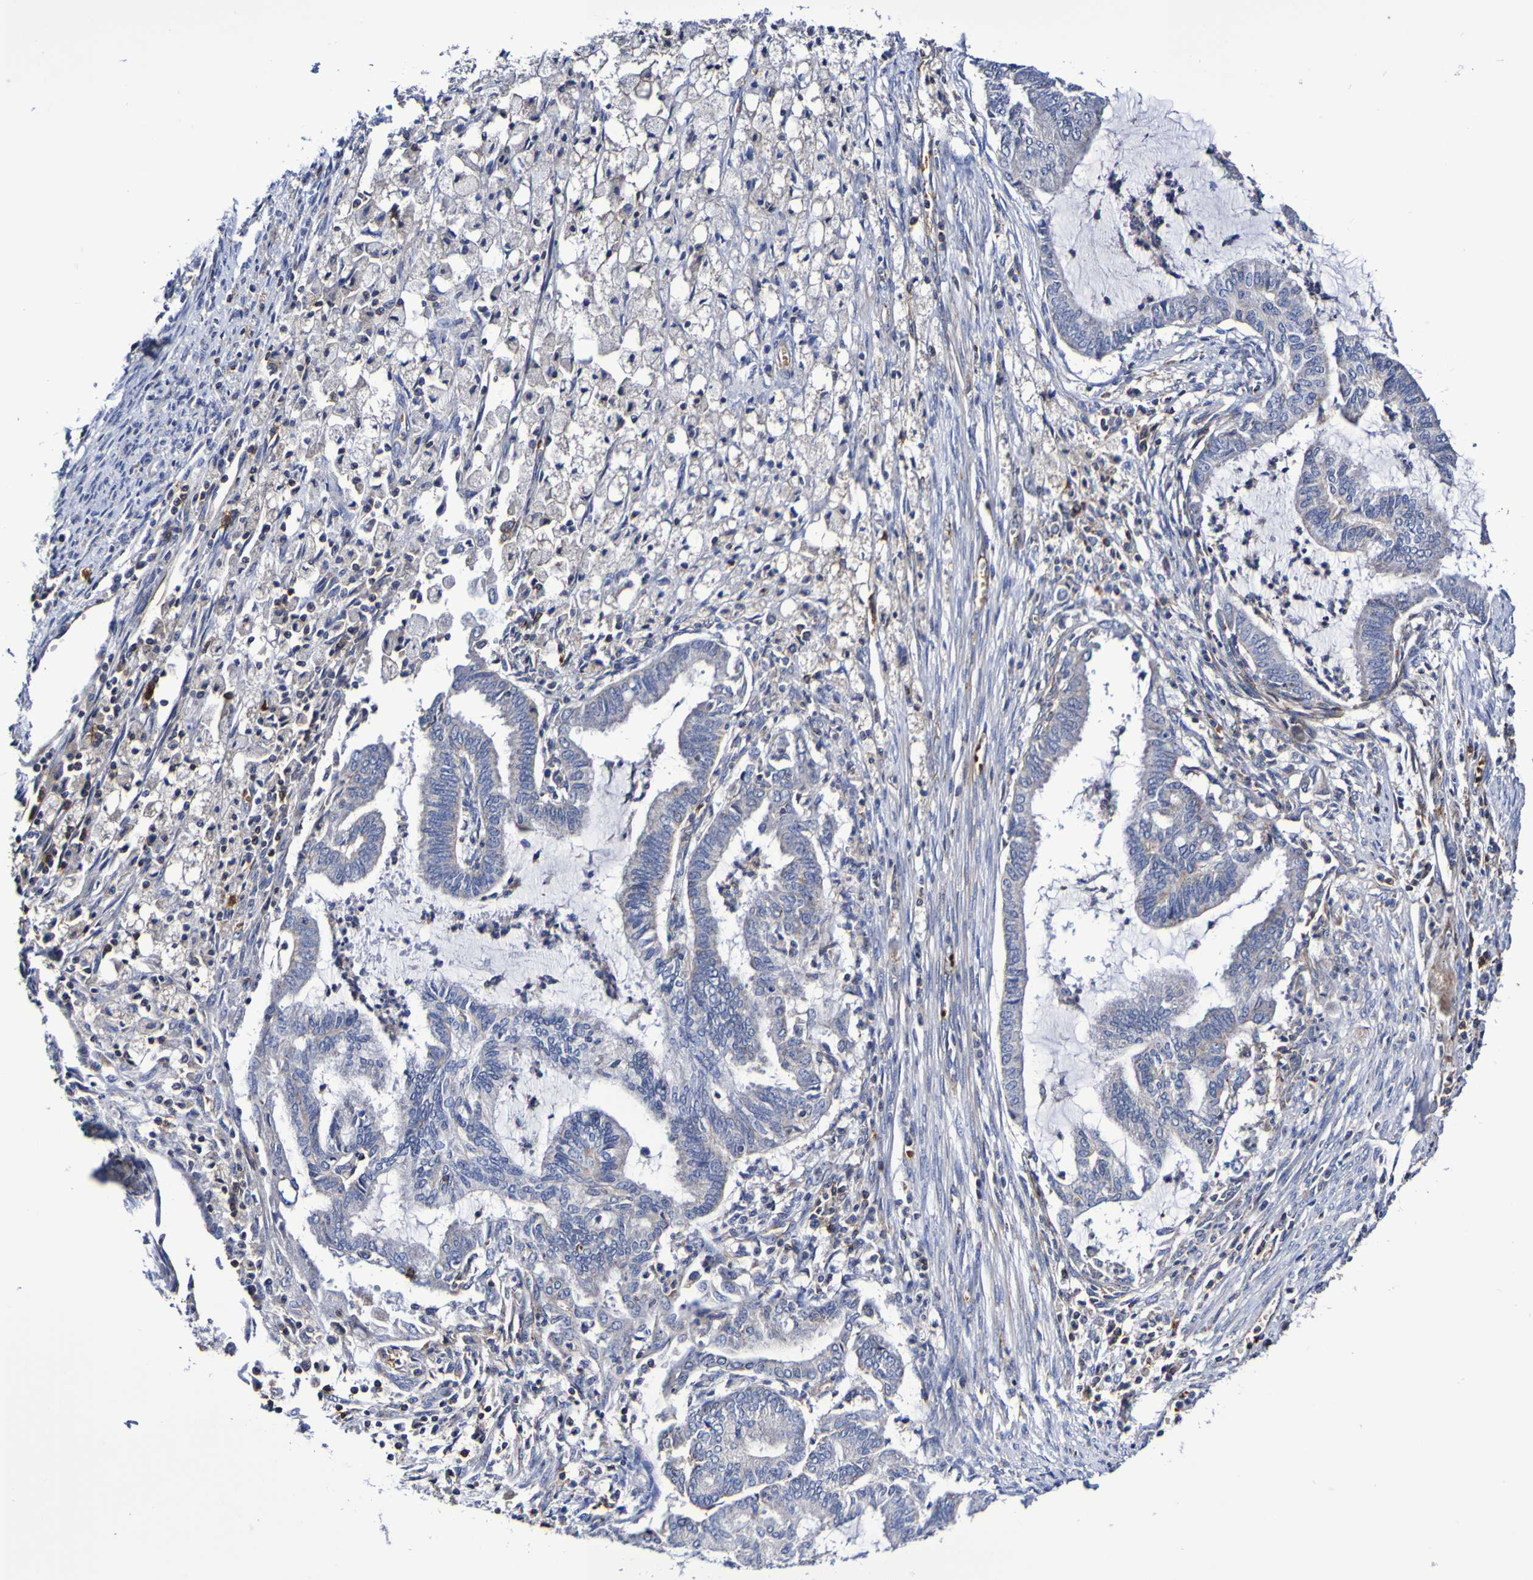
{"staining": {"intensity": "negative", "quantity": "none", "location": "none"}, "tissue": "cervical cancer", "cell_type": "Tumor cells", "image_type": "cancer", "snomed": [{"axis": "morphology", "description": "Normal tissue, NOS"}, {"axis": "morphology", "description": "Adenocarcinoma, NOS"}, {"axis": "topography", "description": "Cervix"}, {"axis": "topography", "description": "Endometrium"}], "caption": "Immunohistochemical staining of cervical cancer (adenocarcinoma) shows no significant staining in tumor cells.", "gene": "WNT4", "patient": {"sex": "female", "age": 86}}